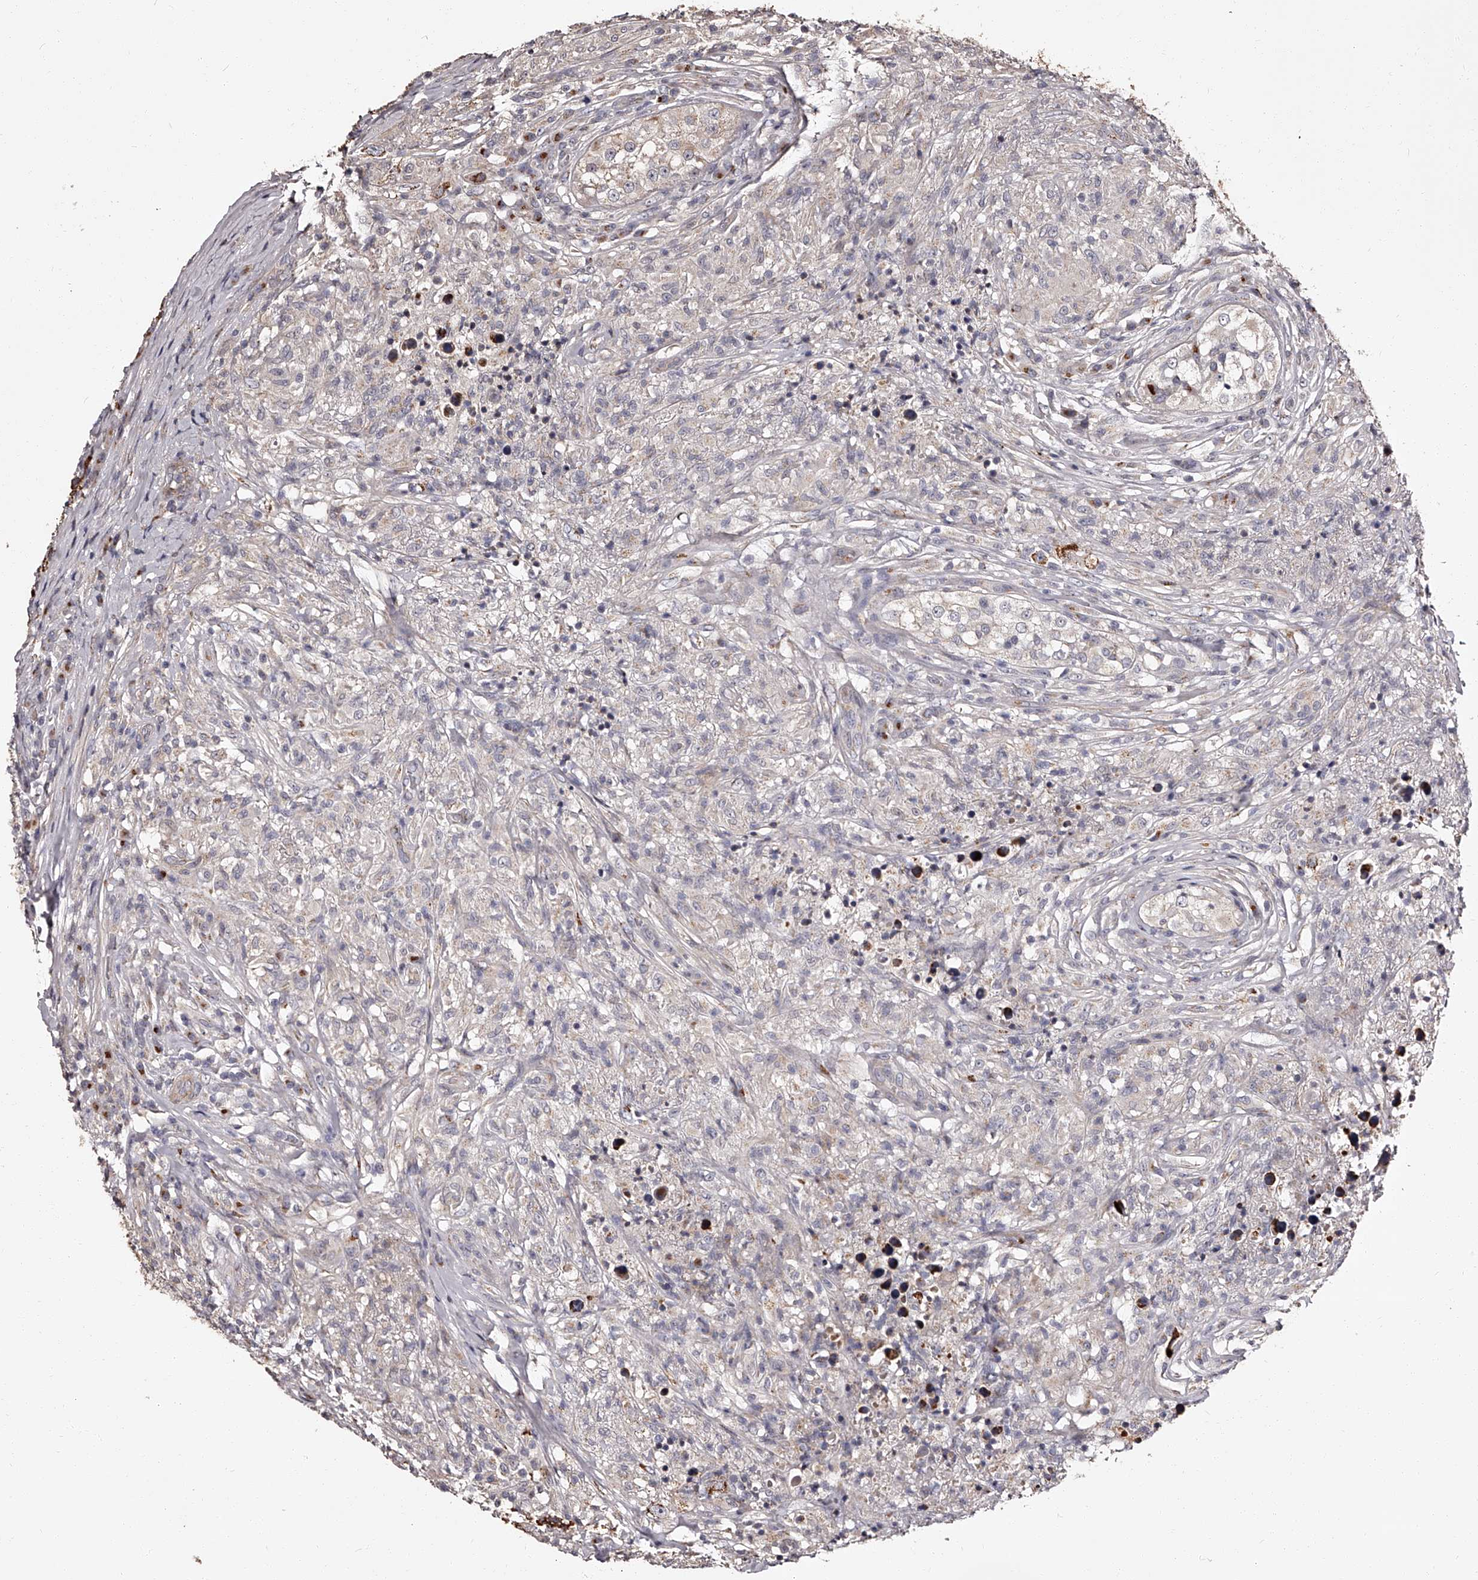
{"staining": {"intensity": "negative", "quantity": "none", "location": "none"}, "tissue": "testis cancer", "cell_type": "Tumor cells", "image_type": "cancer", "snomed": [{"axis": "morphology", "description": "Seminoma, NOS"}, {"axis": "topography", "description": "Testis"}], "caption": "Immunohistochemical staining of seminoma (testis) displays no significant staining in tumor cells. The staining is performed using DAB (3,3'-diaminobenzidine) brown chromogen with nuclei counter-stained in using hematoxylin.", "gene": "RSC1A1", "patient": {"sex": "male", "age": 49}}